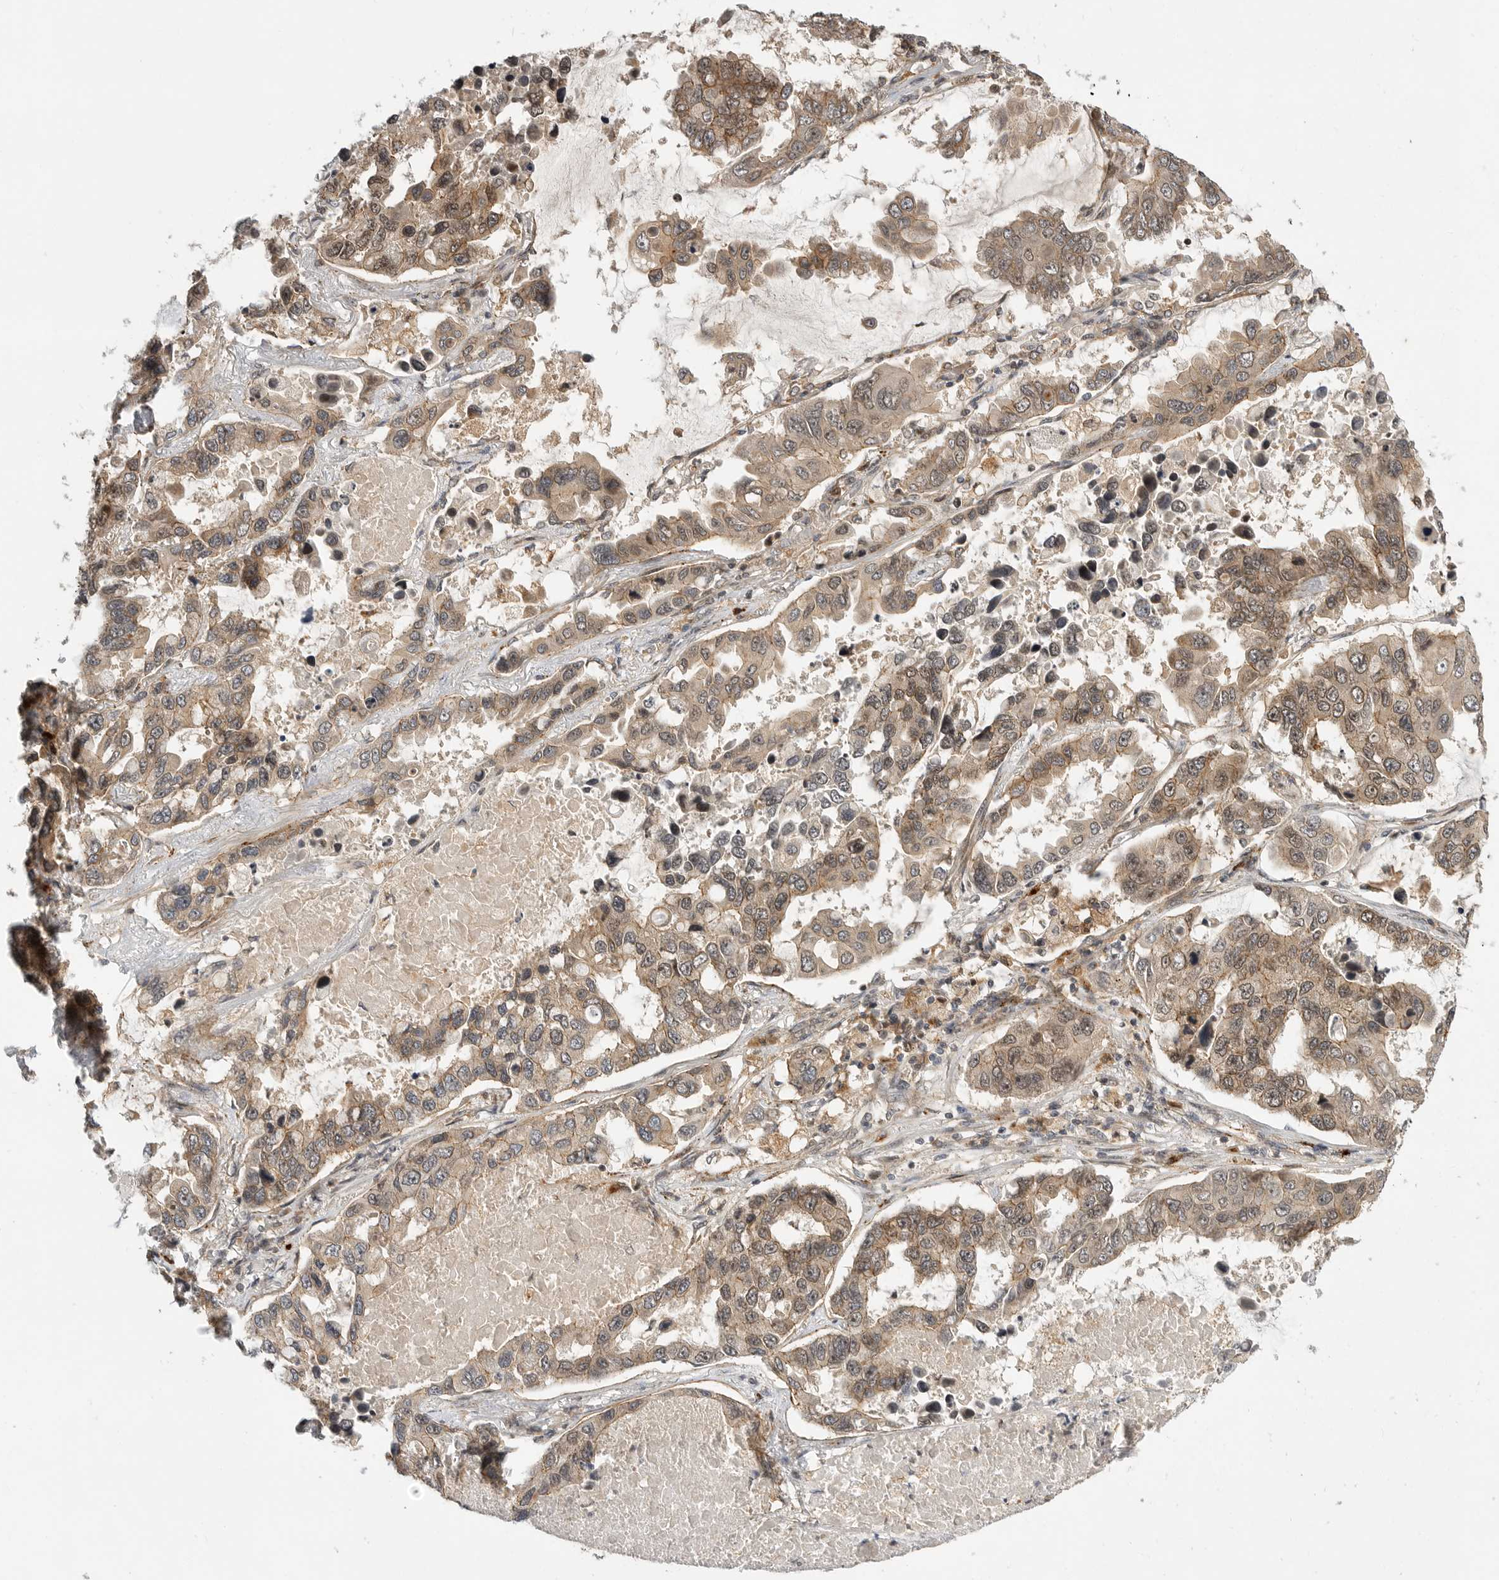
{"staining": {"intensity": "moderate", "quantity": ">75%", "location": "cytoplasmic/membranous"}, "tissue": "lung cancer", "cell_type": "Tumor cells", "image_type": "cancer", "snomed": [{"axis": "morphology", "description": "Adenocarcinoma, NOS"}, {"axis": "topography", "description": "Lung"}], "caption": "Lung cancer (adenocarcinoma) was stained to show a protein in brown. There is medium levels of moderate cytoplasmic/membranous positivity in about >75% of tumor cells.", "gene": "CSNK1G3", "patient": {"sex": "male", "age": 64}}